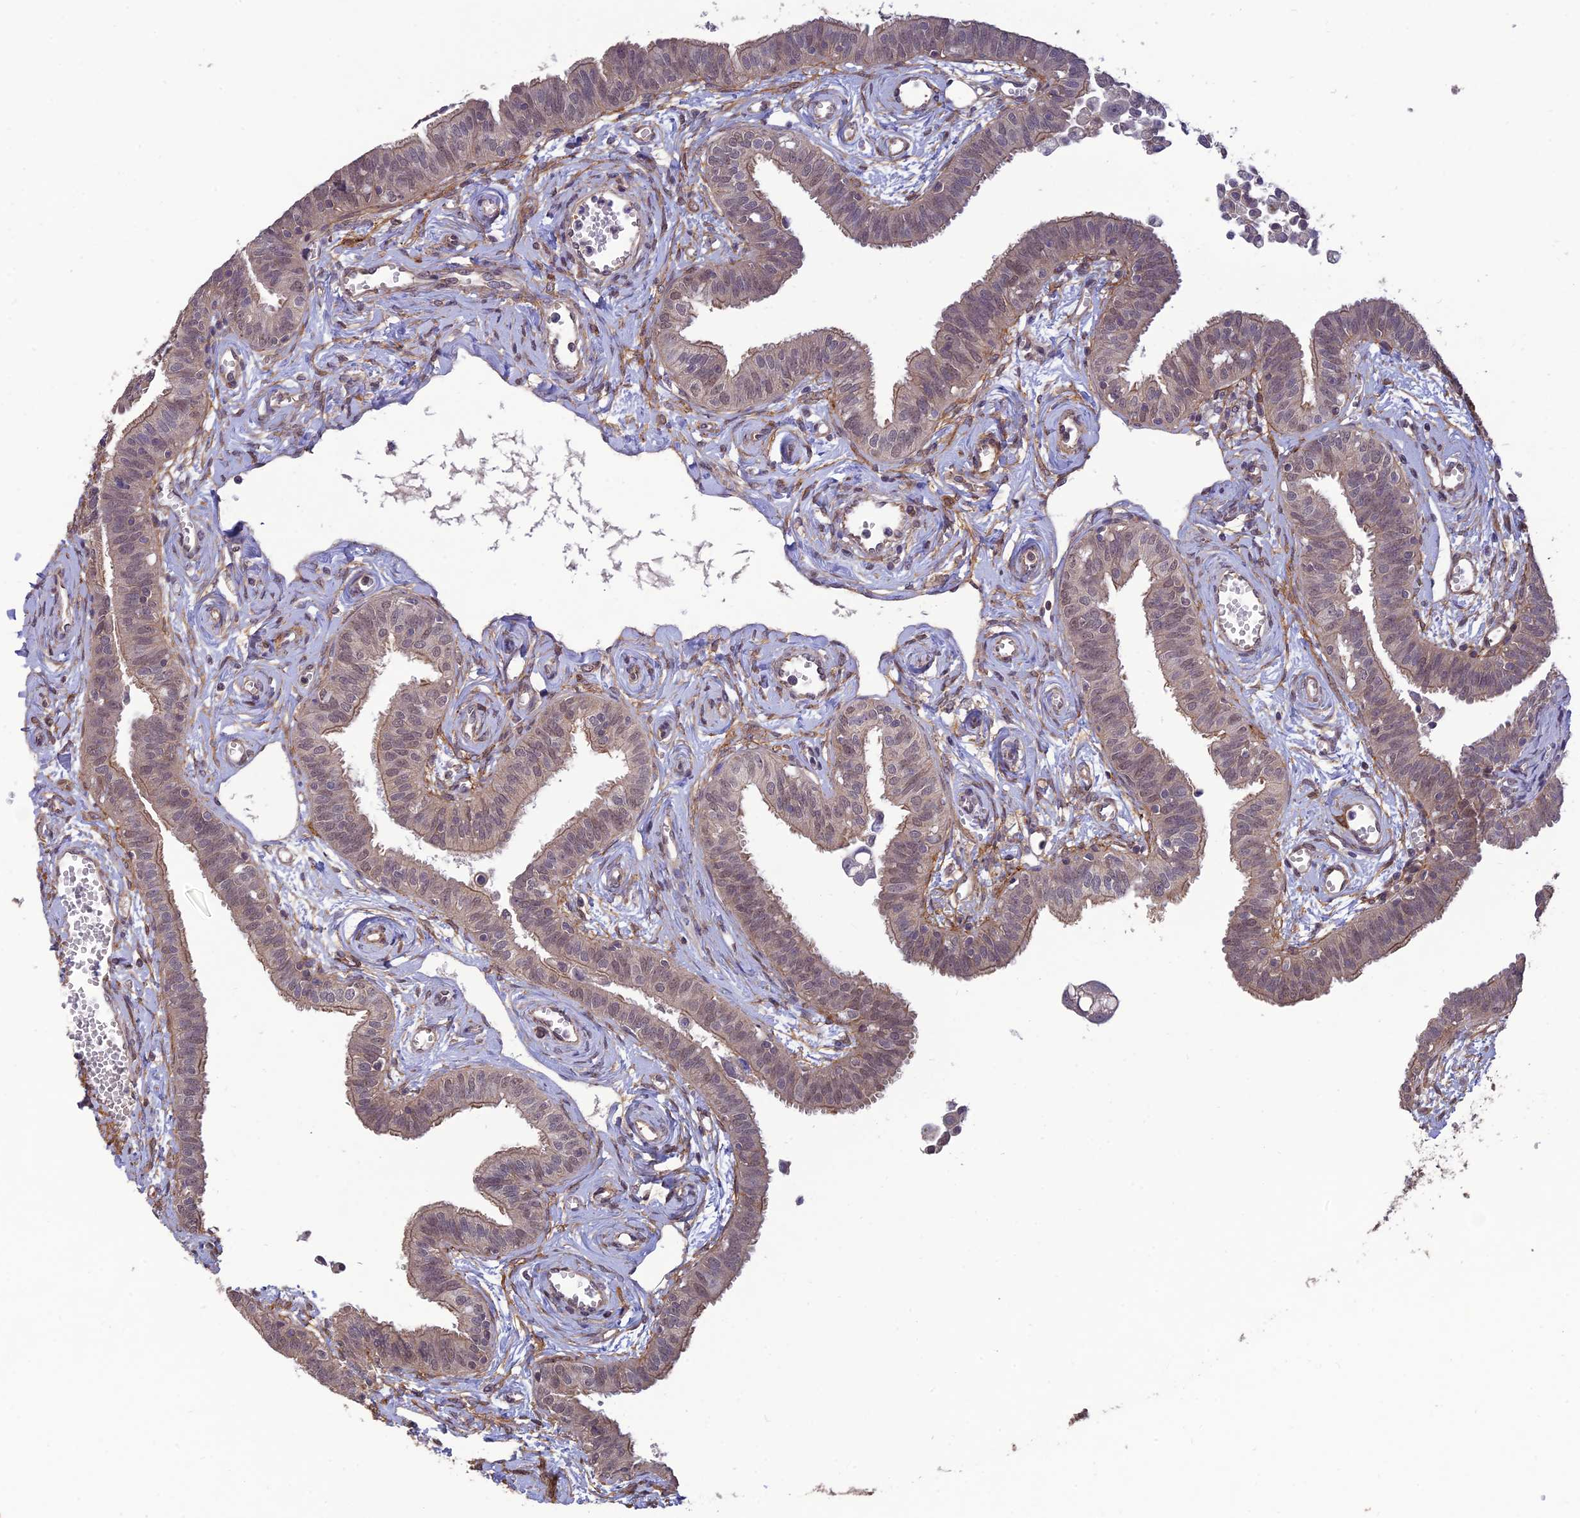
{"staining": {"intensity": "weak", "quantity": "25%-75%", "location": "cytoplasmic/membranous"}, "tissue": "fallopian tube", "cell_type": "Glandular cells", "image_type": "normal", "snomed": [{"axis": "morphology", "description": "Normal tissue, NOS"}, {"axis": "morphology", "description": "Carcinoma, NOS"}, {"axis": "topography", "description": "Fallopian tube"}, {"axis": "topography", "description": "Ovary"}], "caption": "Fallopian tube stained with a brown dye demonstrates weak cytoplasmic/membranous positive positivity in approximately 25%-75% of glandular cells.", "gene": "PAGR1", "patient": {"sex": "female", "age": 59}}